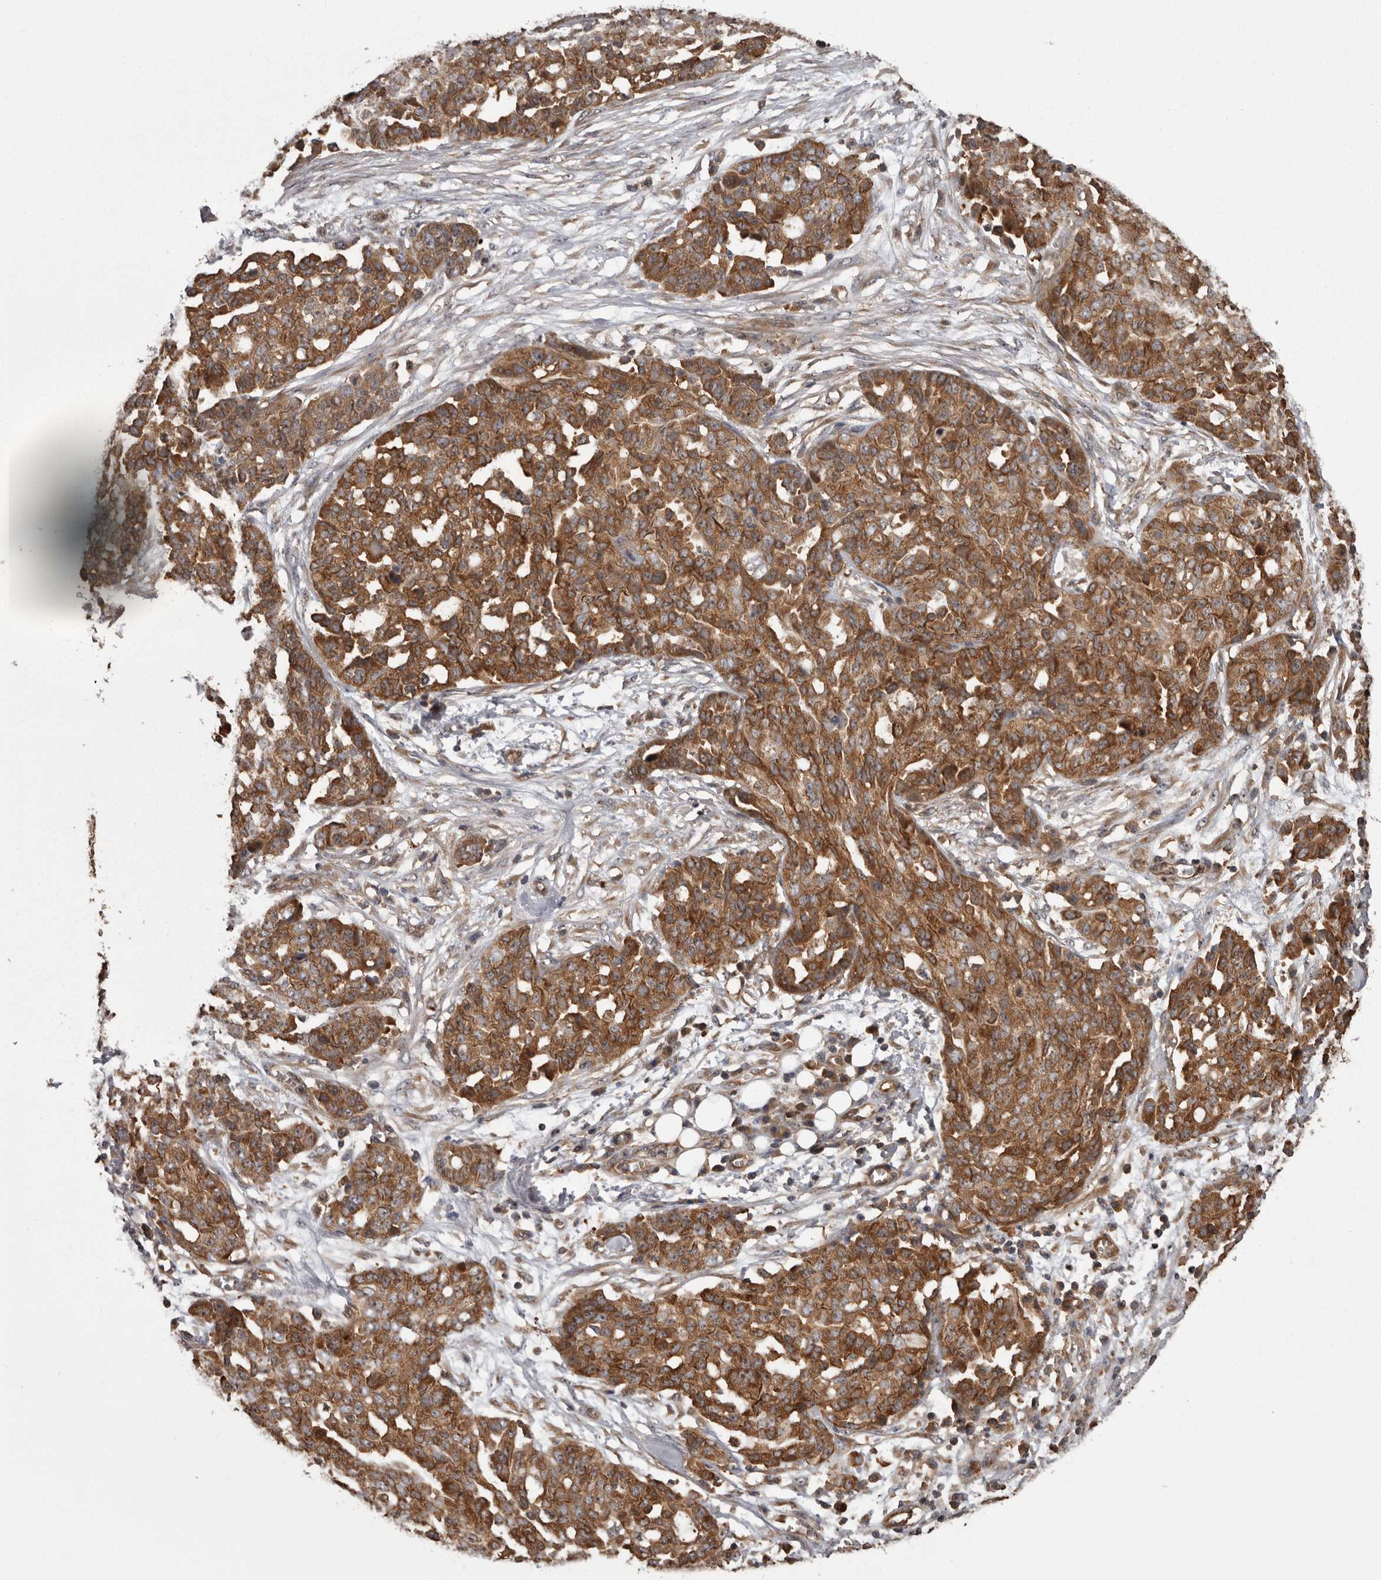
{"staining": {"intensity": "moderate", "quantity": ">75%", "location": "cytoplasmic/membranous"}, "tissue": "ovarian cancer", "cell_type": "Tumor cells", "image_type": "cancer", "snomed": [{"axis": "morphology", "description": "Cystadenocarcinoma, serous, NOS"}, {"axis": "topography", "description": "Soft tissue"}, {"axis": "topography", "description": "Ovary"}], "caption": "Moderate cytoplasmic/membranous protein expression is identified in approximately >75% of tumor cells in serous cystadenocarcinoma (ovarian).", "gene": "DARS1", "patient": {"sex": "female", "age": 57}}